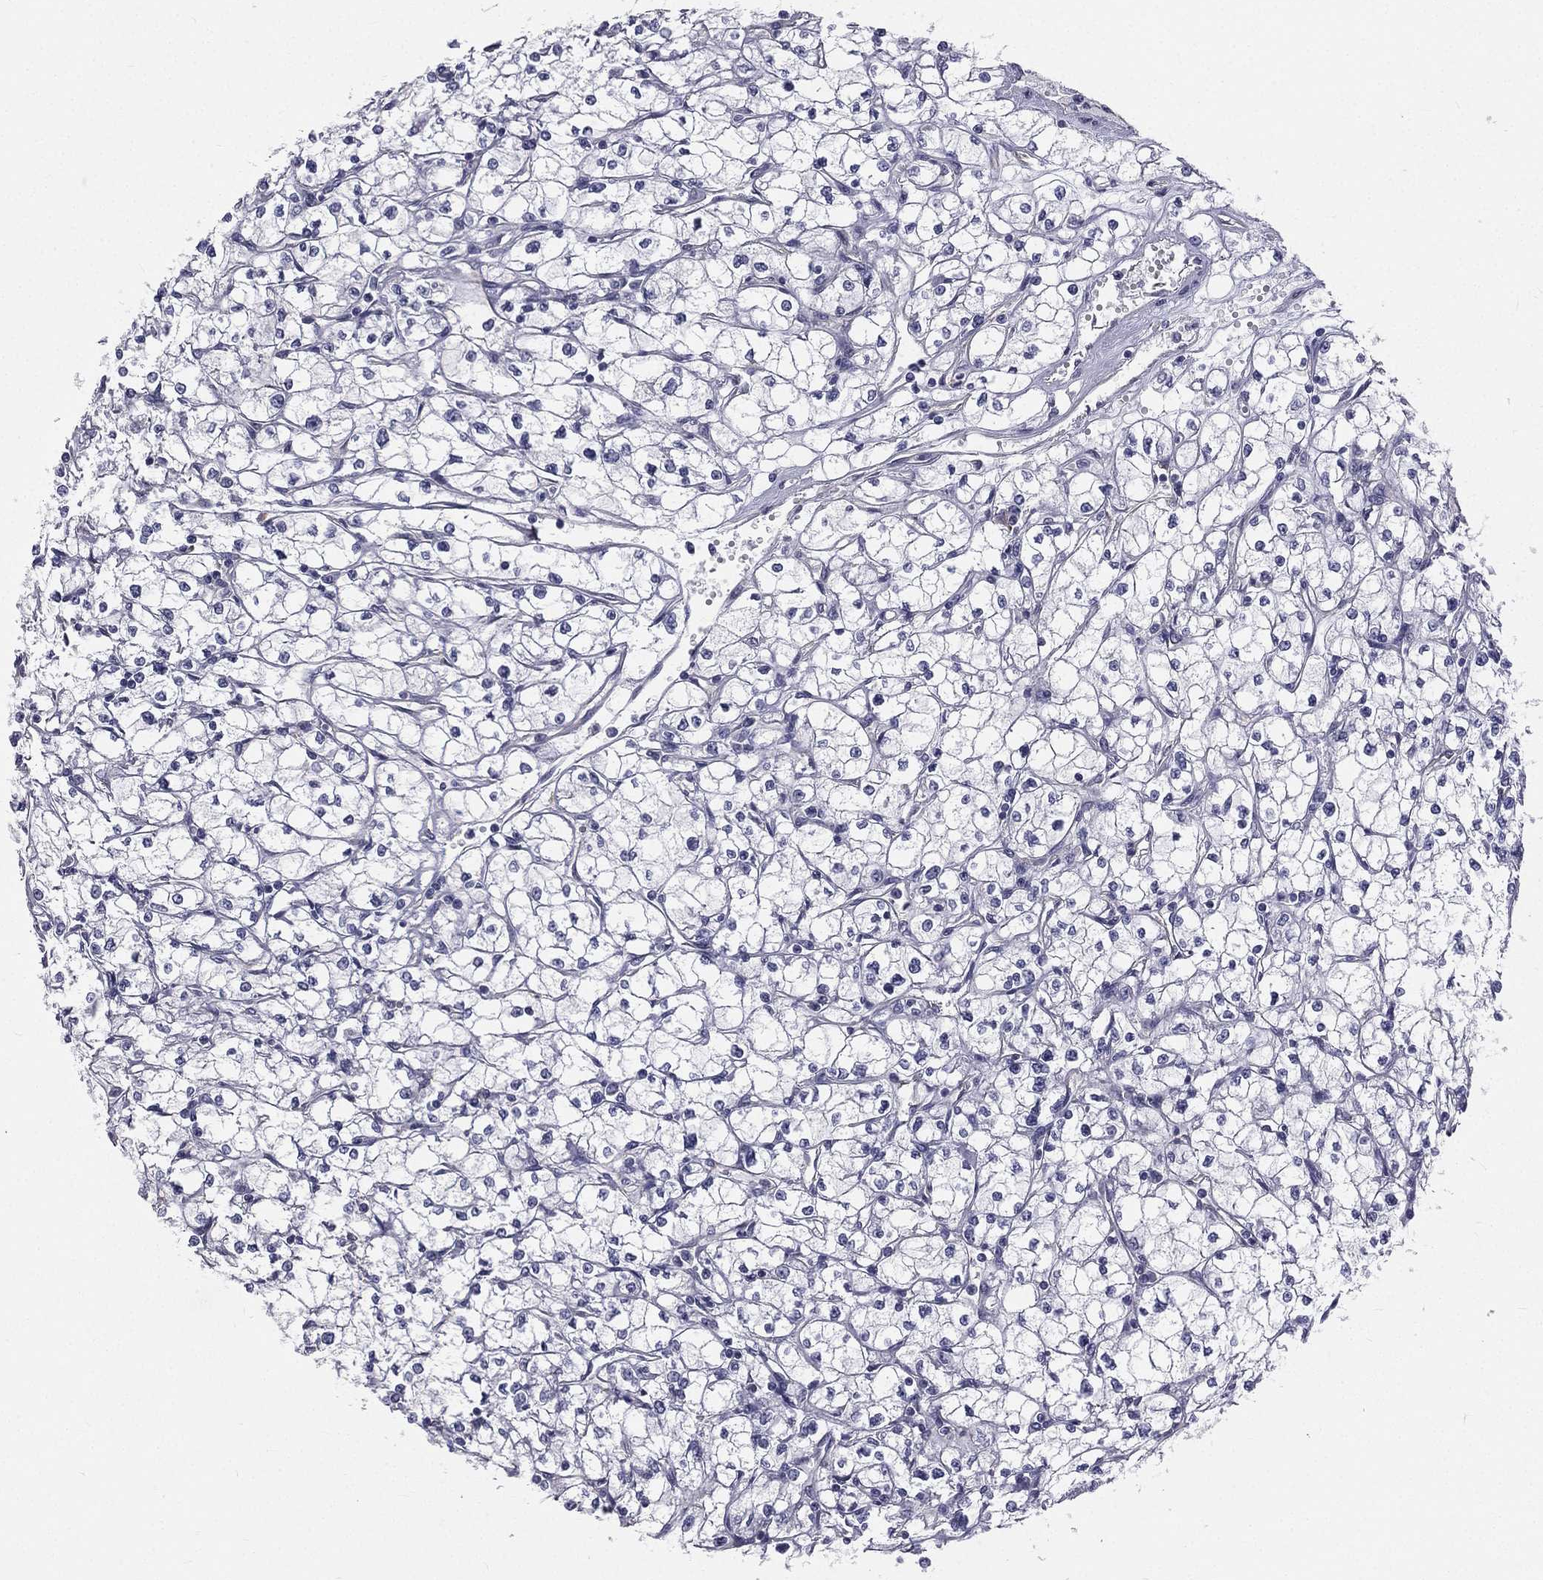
{"staining": {"intensity": "negative", "quantity": "none", "location": "none"}, "tissue": "renal cancer", "cell_type": "Tumor cells", "image_type": "cancer", "snomed": [{"axis": "morphology", "description": "Adenocarcinoma, NOS"}, {"axis": "topography", "description": "Kidney"}], "caption": "High power microscopy histopathology image of an immunohistochemistry (IHC) image of renal adenocarcinoma, revealing no significant expression in tumor cells. (DAB (3,3'-diaminobenzidine) immunohistochemistry, high magnification).", "gene": "MUC13", "patient": {"sex": "male", "age": 67}}